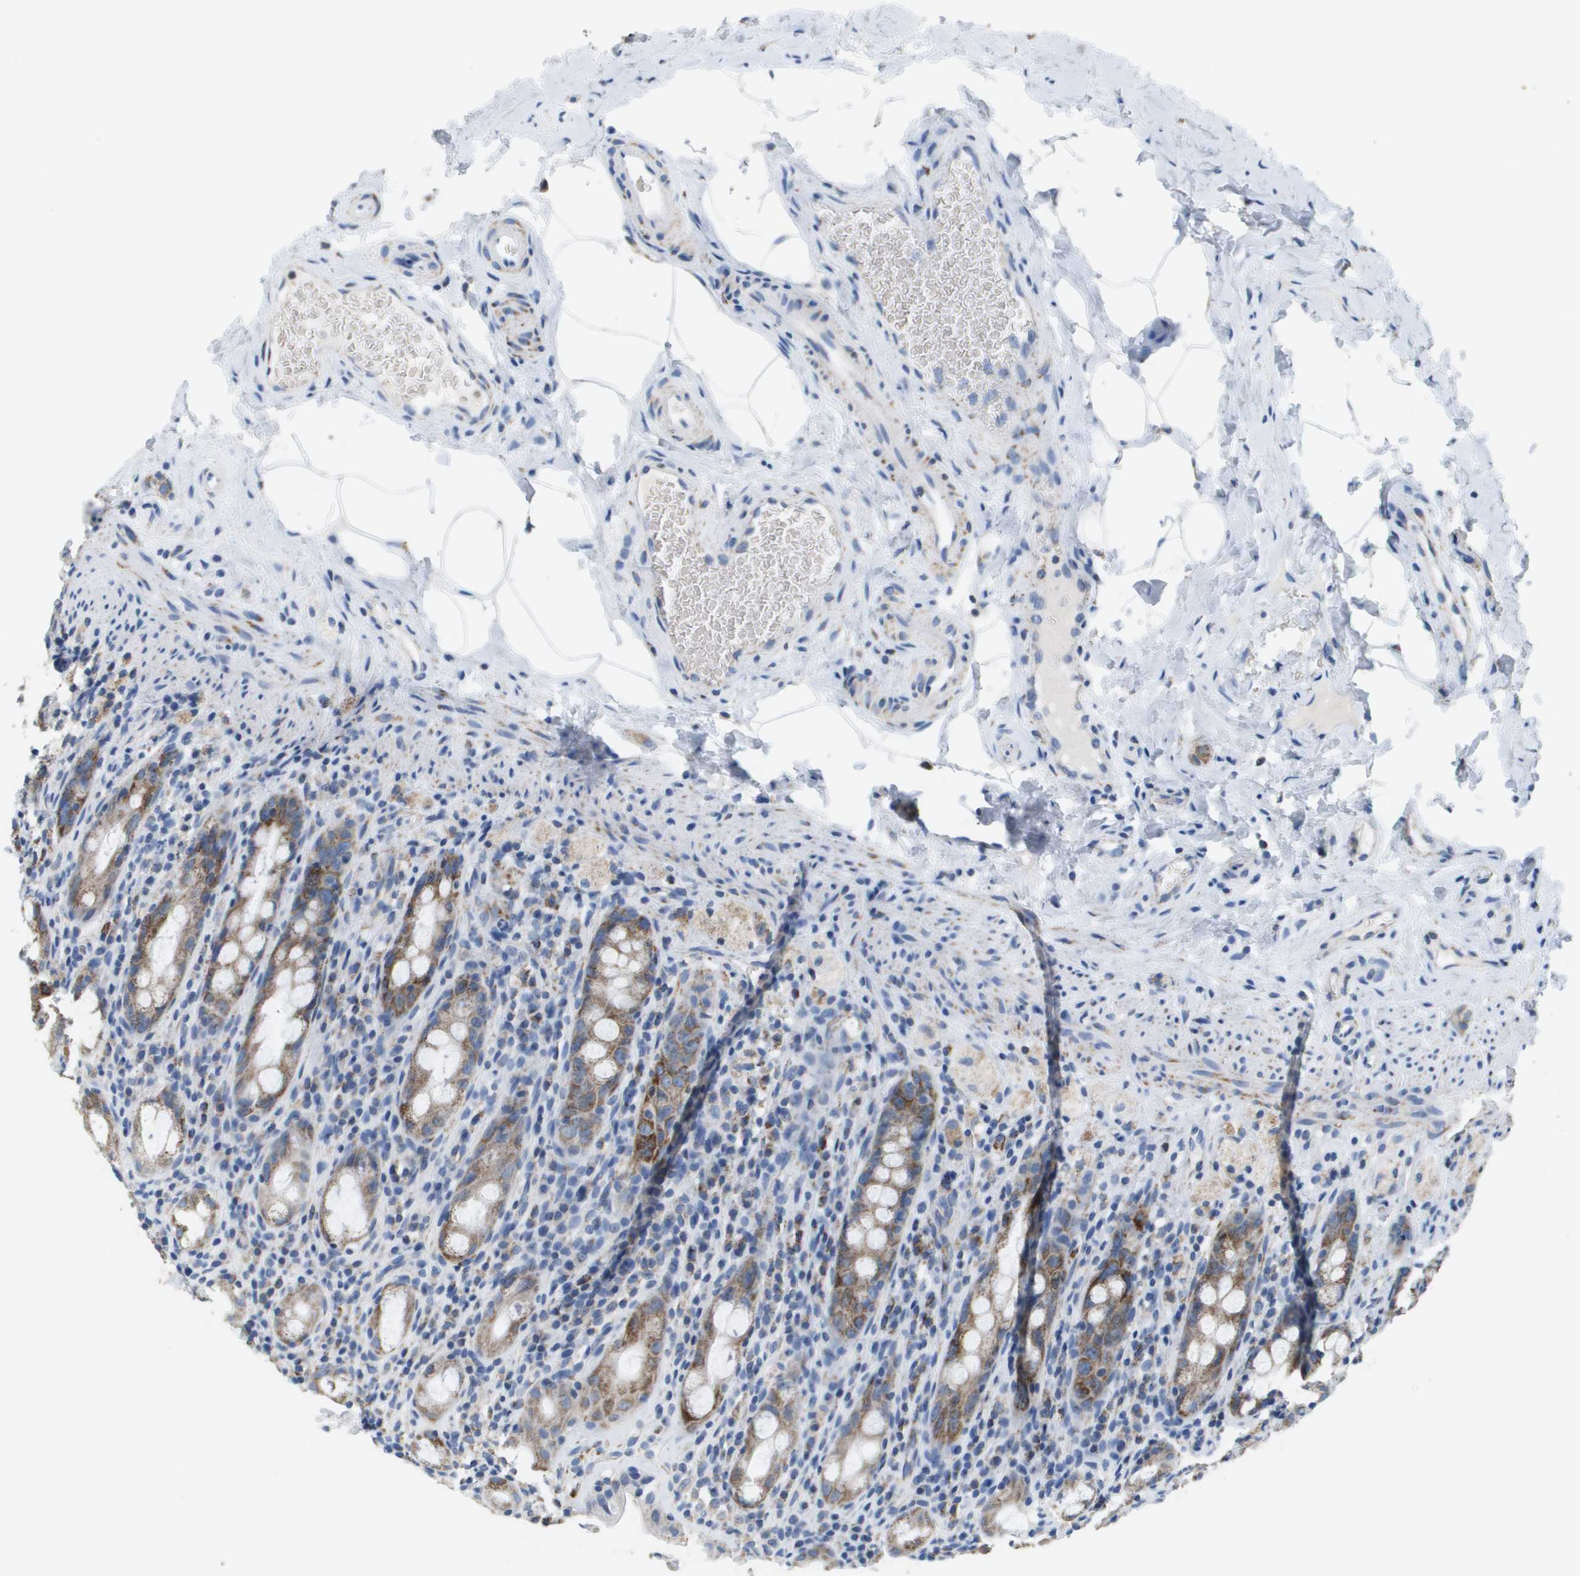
{"staining": {"intensity": "strong", "quantity": ">75%", "location": "cytoplasmic/membranous"}, "tissue": "rectum", "cell_type": "Glandular cells", "image_type": "normal", "snomed": [{"axis": "morphology", "description": "Normal tissue, NOS"}, {"axis": "topography", "description": "Rectum"}], "caption": "Protein staining by immunohistochemistry (IHC) demonstrates strong cytoplasmic/membranous expression in approximately >75% of glandular cells in normal rectum.", "gene": "ATP5F1B", "patient": {"sex": "male", "age": 44}}